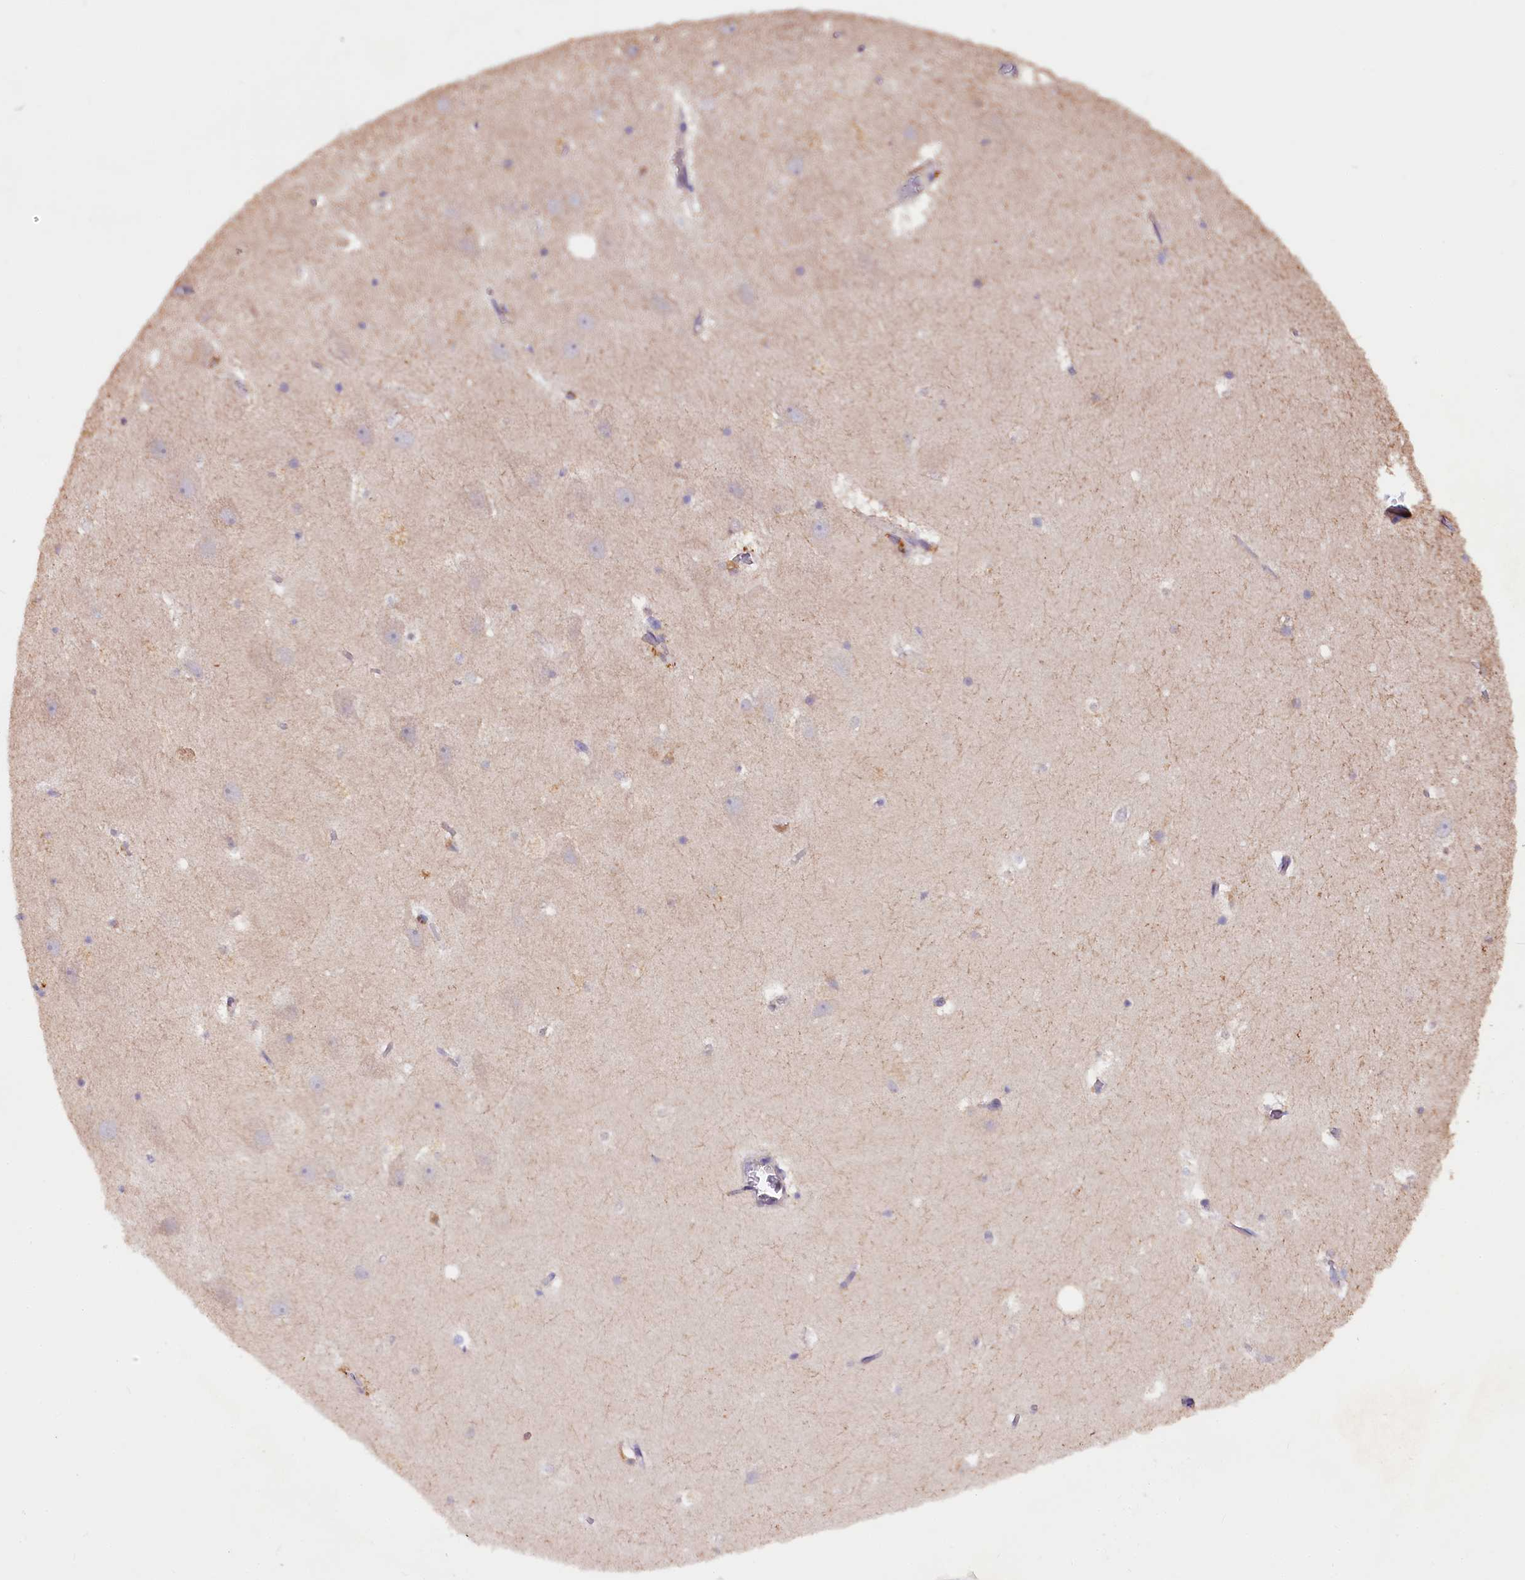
{"staining": {"intensity": "negative", "quantity": "none", "location": "none"}, "tissue": "hippocampus", "cell_type": "Glial cells", "image_type": "normal", "snomed": [{"axis": "morphology", "description": "Normal tissue, NOS"}, {"axis": "topography", "description": "Hippocampus"}], "caption": "Glial cells are negative for protein expression in normal human hippocampus. (DAB immunohistochemistry (IHC) with hematoxylin counter stain).", "gene": "ETFBKMT", "patient": {"sex": "female", "age": 52}}